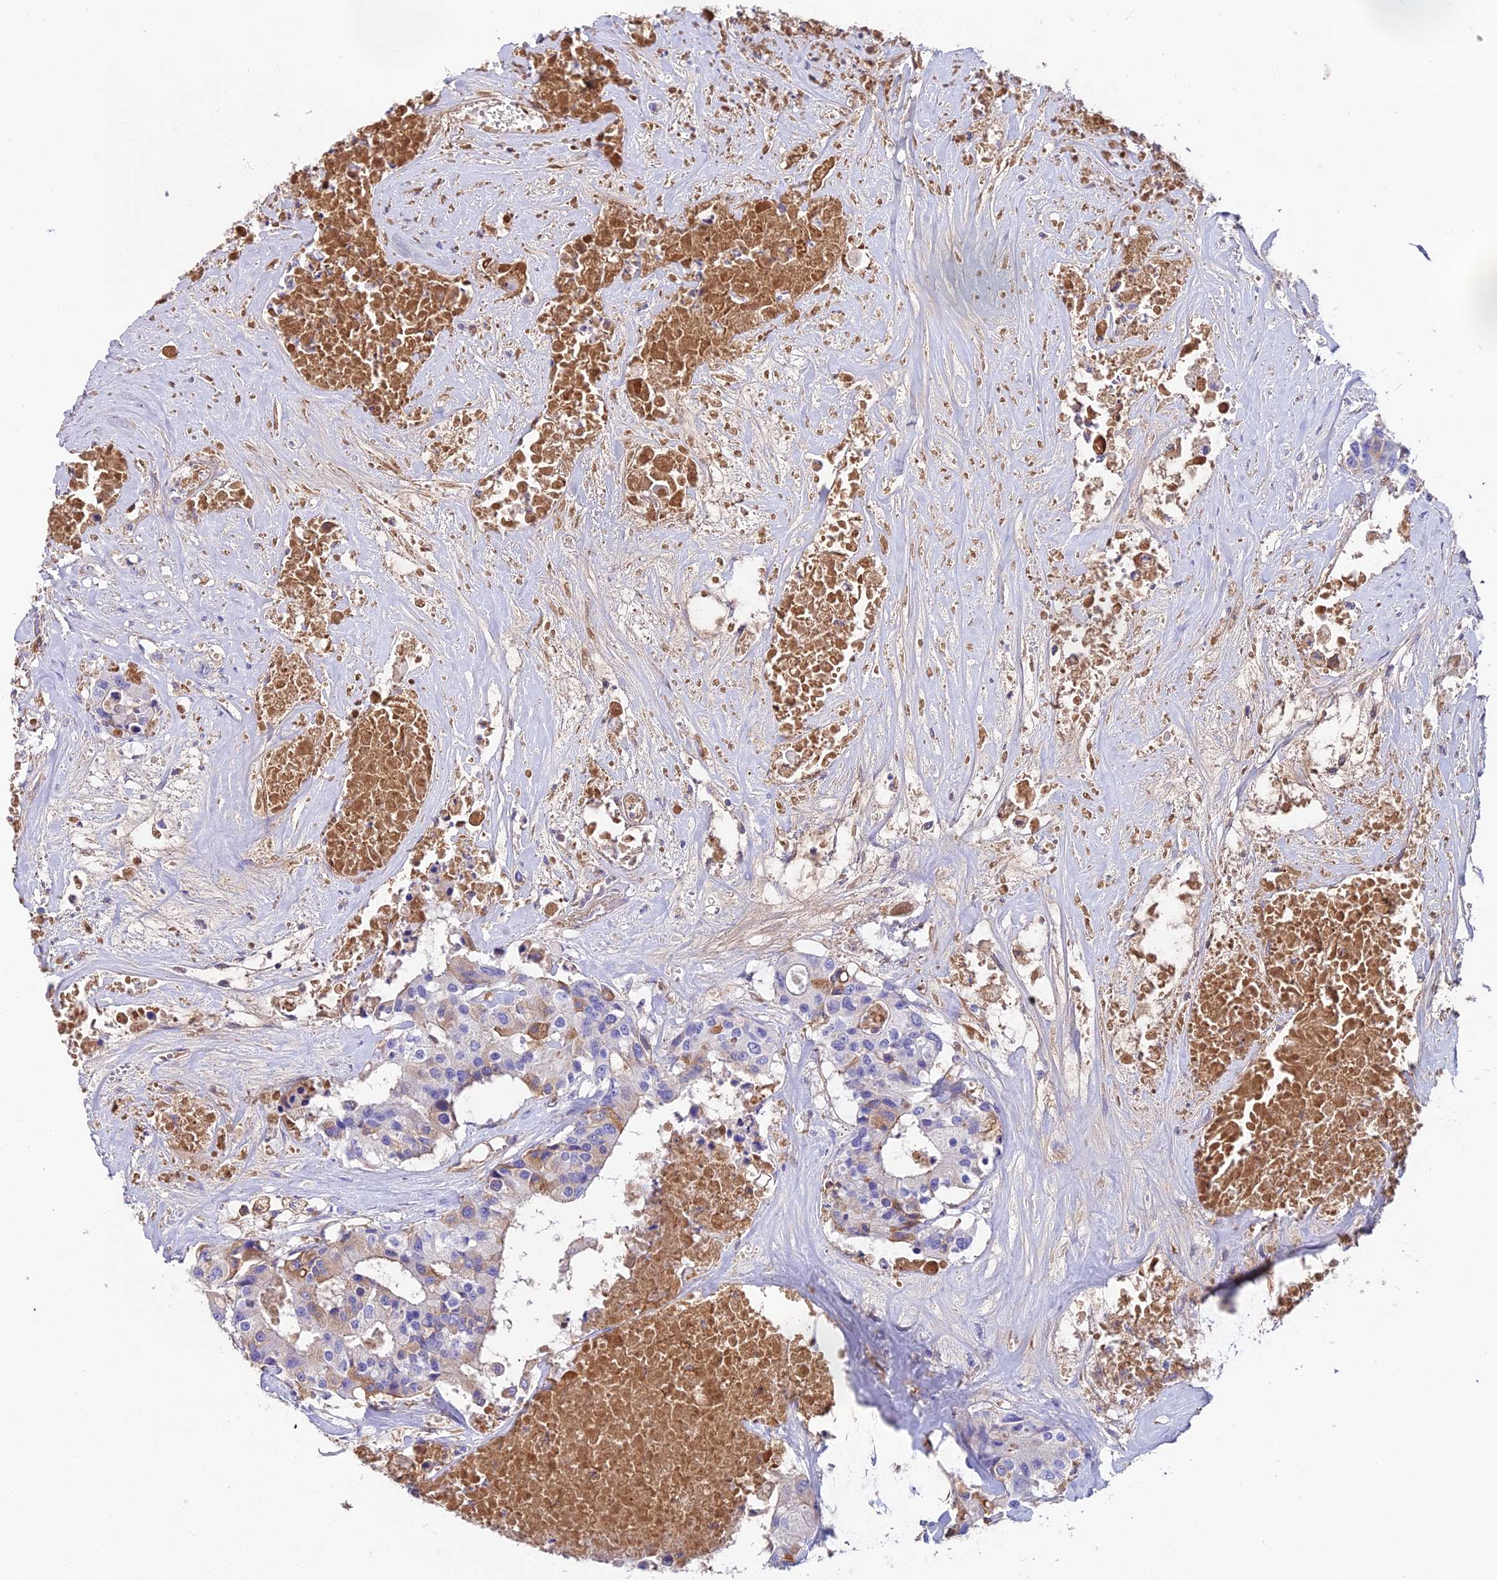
{"staining": {"intensity": "moderate", "quantity": "<25%", "location": "cytoplasmic/membranous"}, "tissue": "colorectal cancer", "cell_type": "Tumor cells", "image_type": "cancer", "snomed": [{"axis": "morphology", "description": "Adenocarcinoma, NOS"}, {"axis": "topography", "description": "Colon"}], "caption": "Protein staining reveals moderate cytoplasmic/membranous expression in approximately <25% of tumor cells in colorectal cancer (adenocarcinoma).", "gene": "BEX4", "patient": {"sex": "male", "age": 77}}